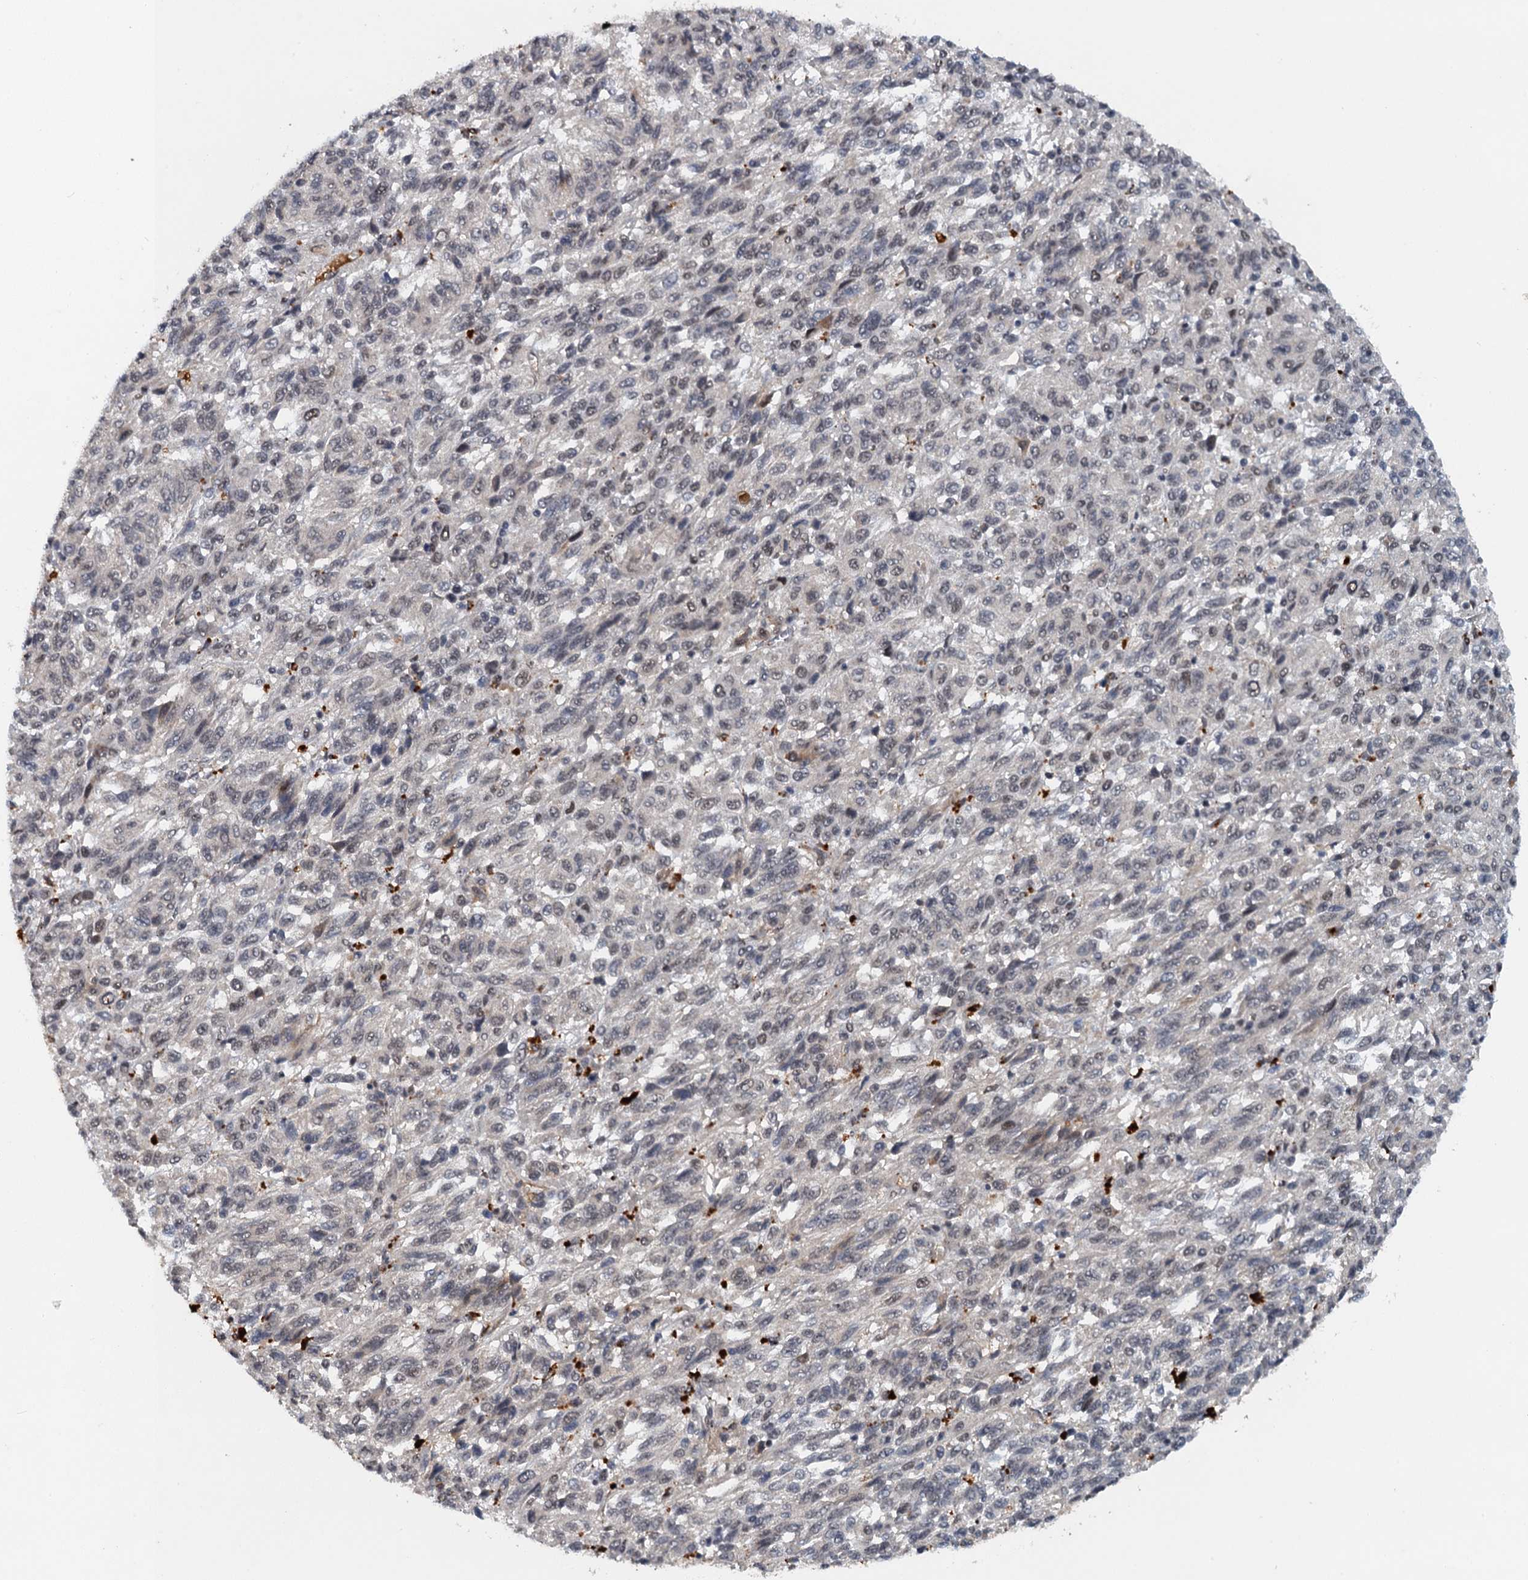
{"staining": {"intensity": "negative", "quantity": "none", "location": "none"}, "tissue": "melanoma", "cell_type": "Tumor cells", "image_type": "cancer", "snomed": [{"axis": "morphology", "description": "Malignant melanoma, Metastatic site"}, {"axis": "topography", "description": "Lung"}], "caption": "Immunohistochemical staining of human malignant melanoma (metastatic site) displays no significant positivity in tumor cells.", "gene": "CSTF3", "patient": {"sex": "male", "age": 64}}